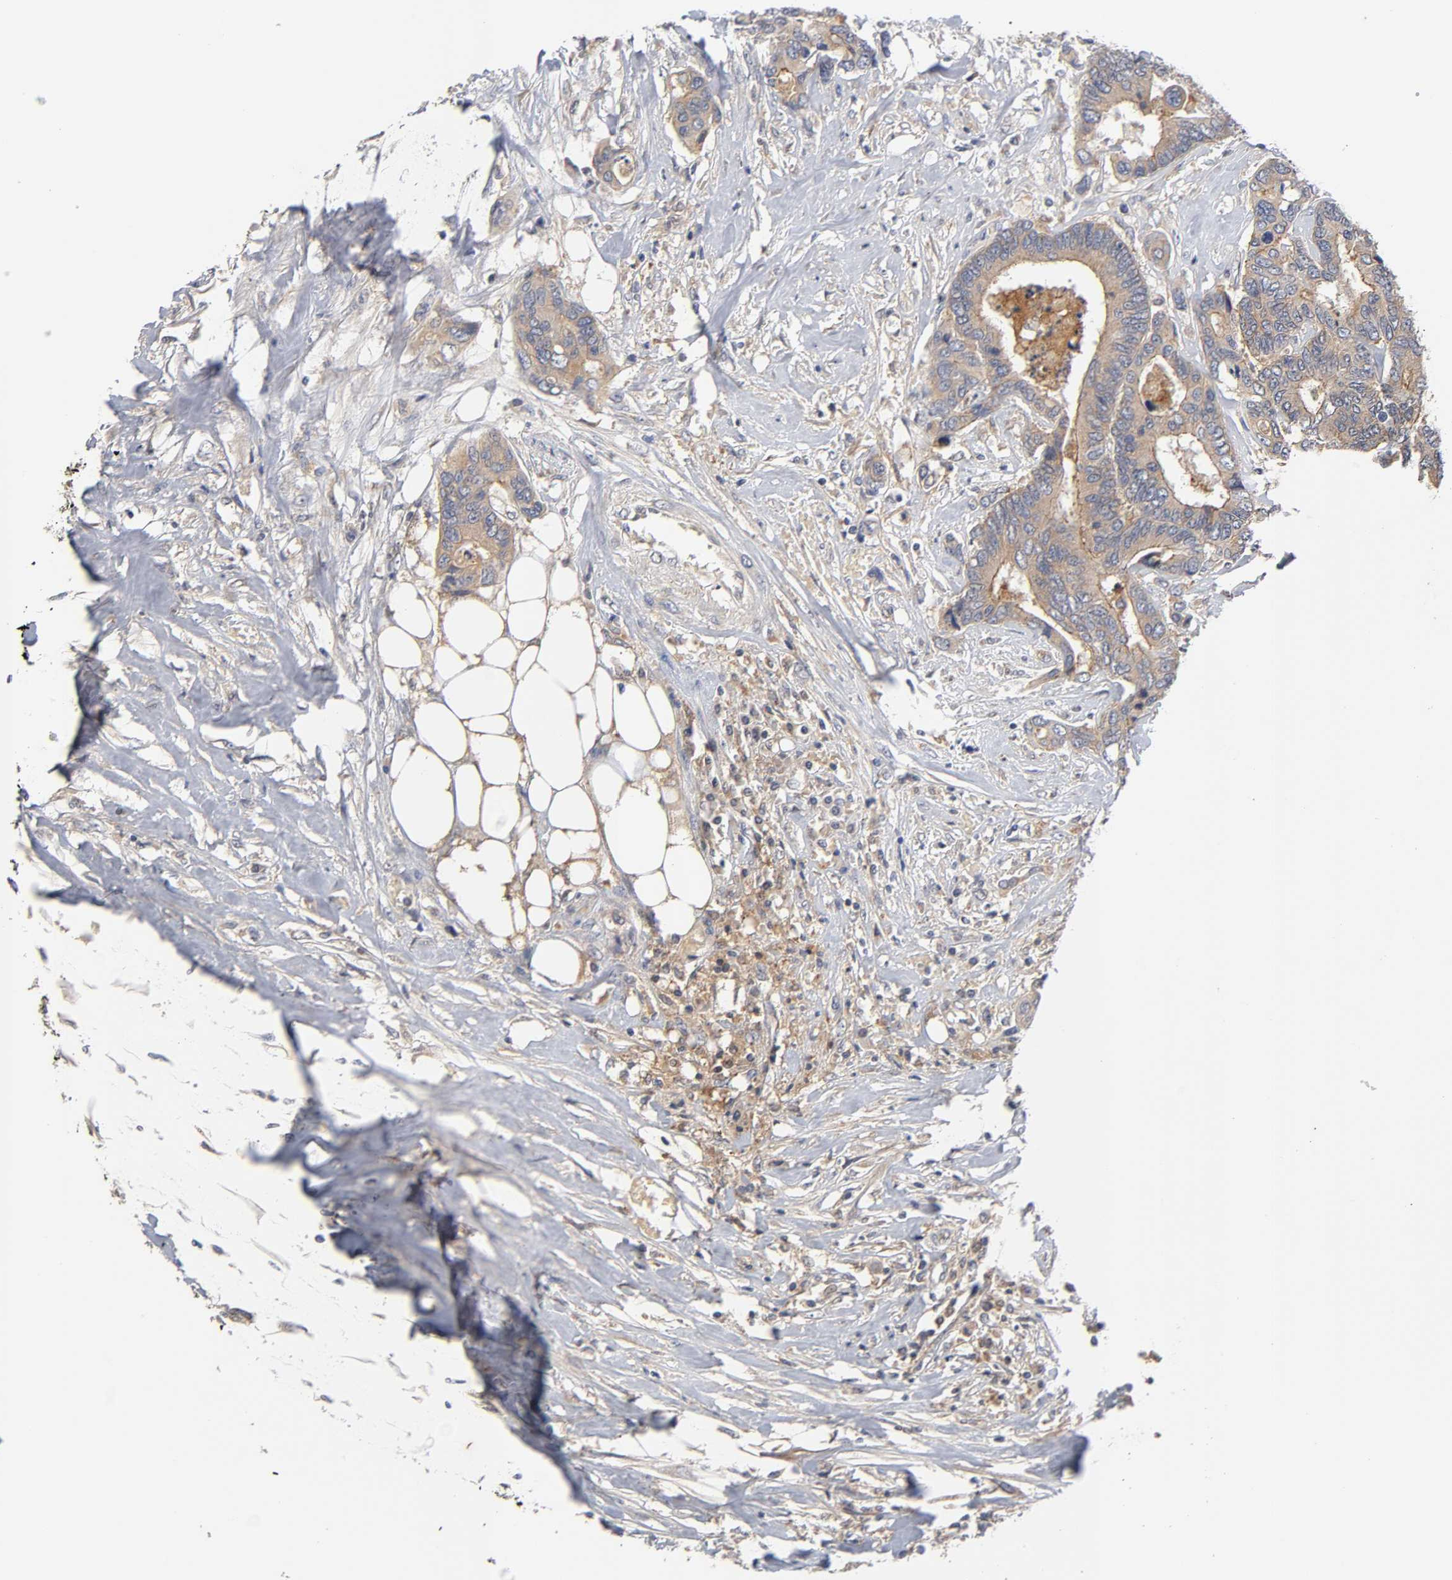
{"staining": {"intensity": "weak", "quantity": ">75%", "location": "cytoplasmic/membranous"}, "tissue": "colorectal cancer", "cell_type": "Tumor cells", "image_type": "cancer", "snomed": [{"axis": "morphology", "description": "Adenocarcinoma, NOS"}, {"axis": "topography", "description": "Rectum"}], "caption": "The photomicrograph exhibits staining of adenocarcinoma (colorectal), revealing weak cytoplasmic/membranous protein expression (brown color) within tumor cells.", "gene": "CXADR", "patient": {"sex": "male", "age": 55}}